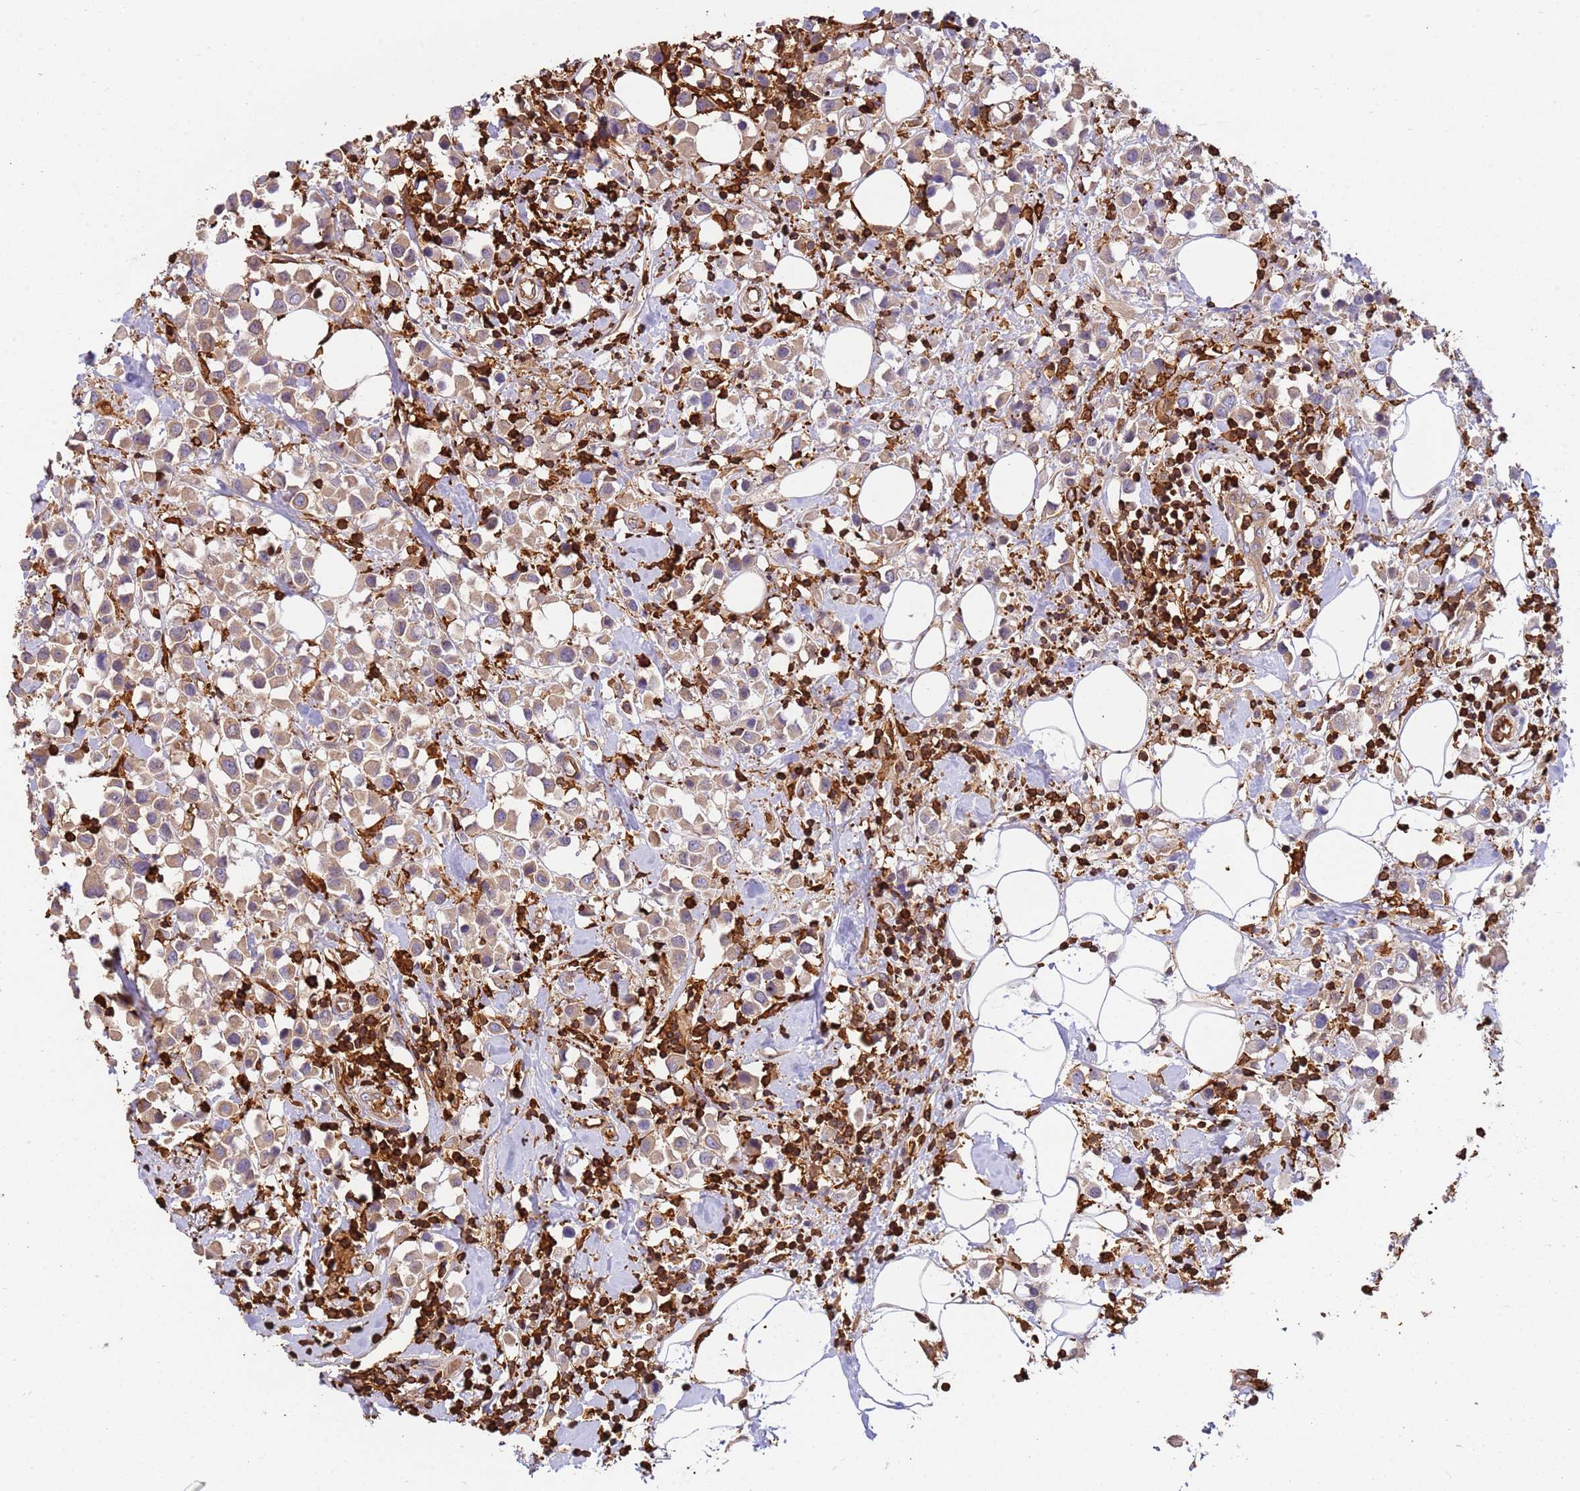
{"staining": {"intensity": "weak", "quantity": ">75%", "location": "cytoplasmic/membranous"}, "tissue": "breast cancer", "cell_type": "Tumor cells", "image_type": "cancer", "snomed": [{"axis": "morphology", "description": "Duct carcinoma"}, {"axis": "topography", "description": "Breast"}], "caption": "About >75% of tumor cells in breast infiltrating ductal carcinoma exhibit weak cytoplasmic/membranous protein expression as visualized by brown immunohistochemical staining.", "gene": "OR6P1", "patient": {"sex": "female", "age": 61}}